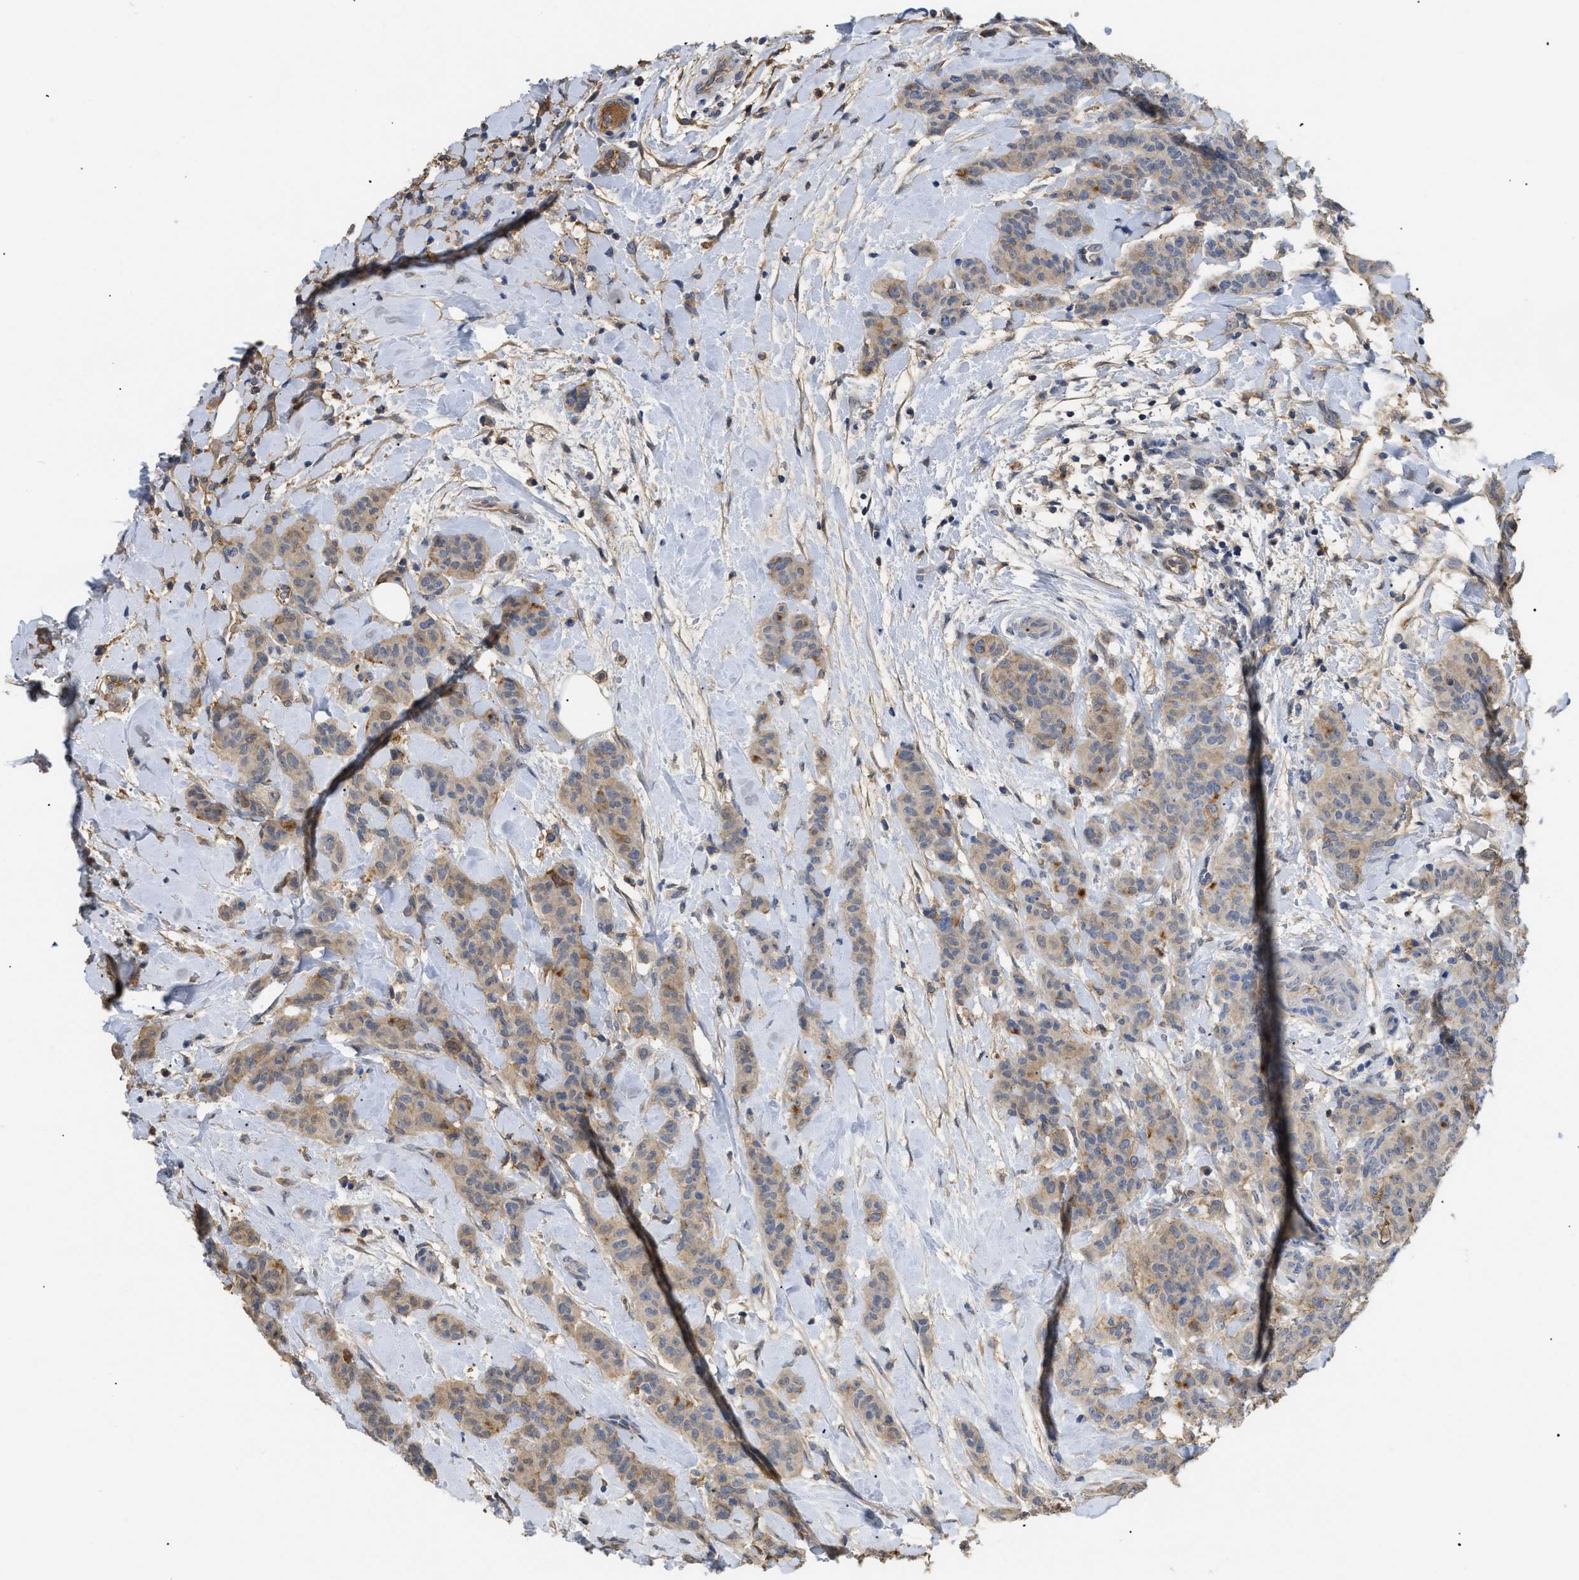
{"staining": {"intensity": "weak", "quantity": "25%-75%", "location": "cytoplasmic/membranous"}, "tissue": "breast cancer", "cell_type": "Tumor cells", "image_type": "cancer", "snomed": [{"axis": "morphology", "description": "Normal tissue, NOS"}, {"axis": "morphology", "description": "Duct carcinoma"}, {"axis": "topography", "description": "Breast"}], "caption": "IHC micrograph of neoplastic tissue: breast cancer (intraductal carcinoma) stained using immunohistochemistry shows low levels of weak protein expression localized specifically in the cytoplasmic/membranous of tumor cells, appearing as a cytoplasmic/membranous brown color.", "gene": "ANXA4", "patient": {"sex": "female", "age": 40}}